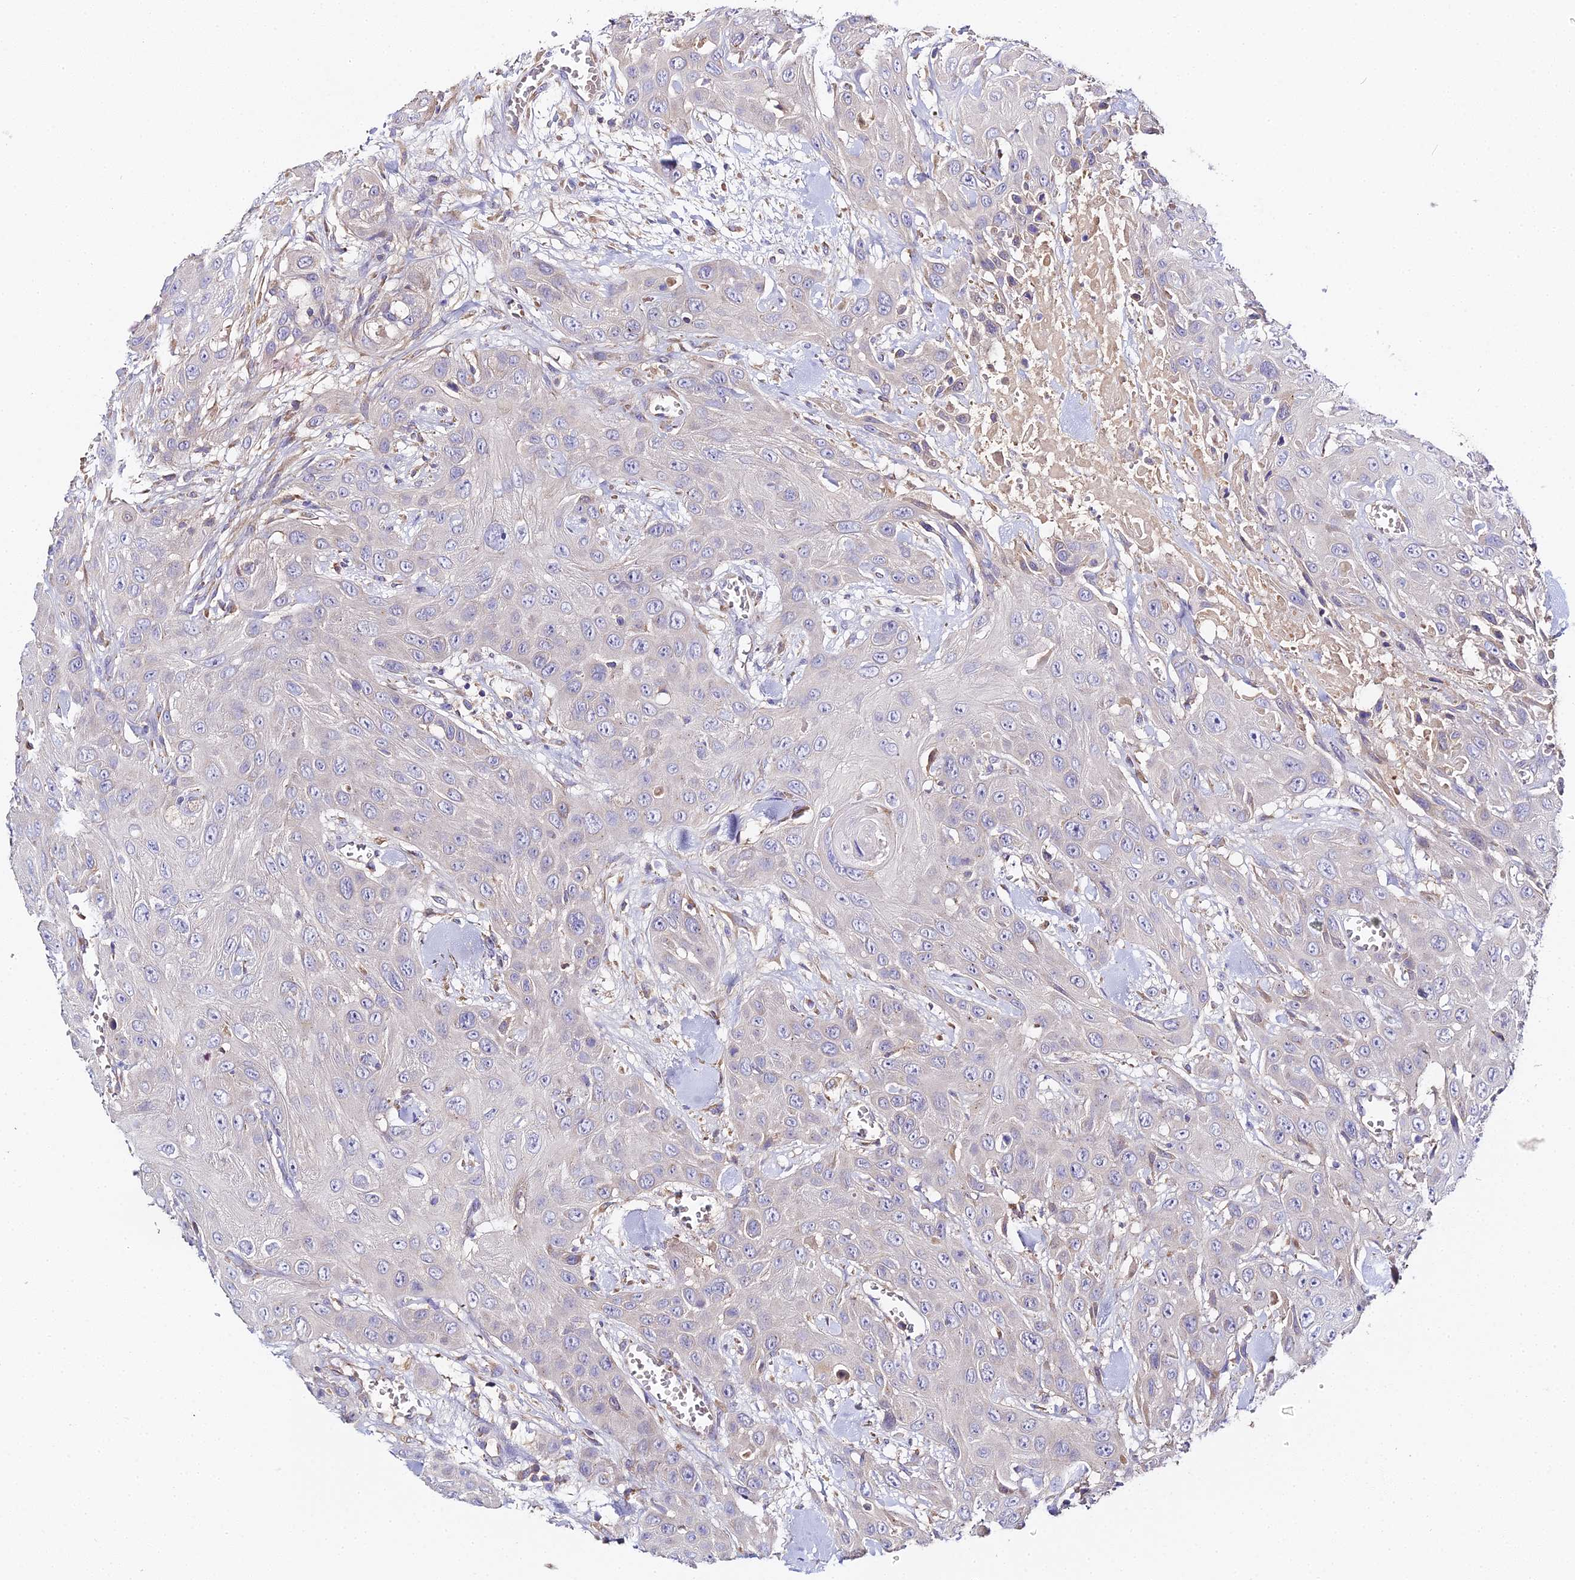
{"staining": {"intensity": "negative", "quantity": "none", "location": "none"}, "tissue": "head and neck cancer", "cell_type": "Tumor cells", "image_type": "cancer", "snomed": [{"axis": "morphology", "description": "Squamous cell carcinoma, NOS"}, {"axis": "topography", "description": "Head-Neck"}], "caption": "The photomicrograph shows no significant staining in tumor cells of head and neck cancer.", "gene": "SCX", "patient": {"sex": "male", "age": 81}}